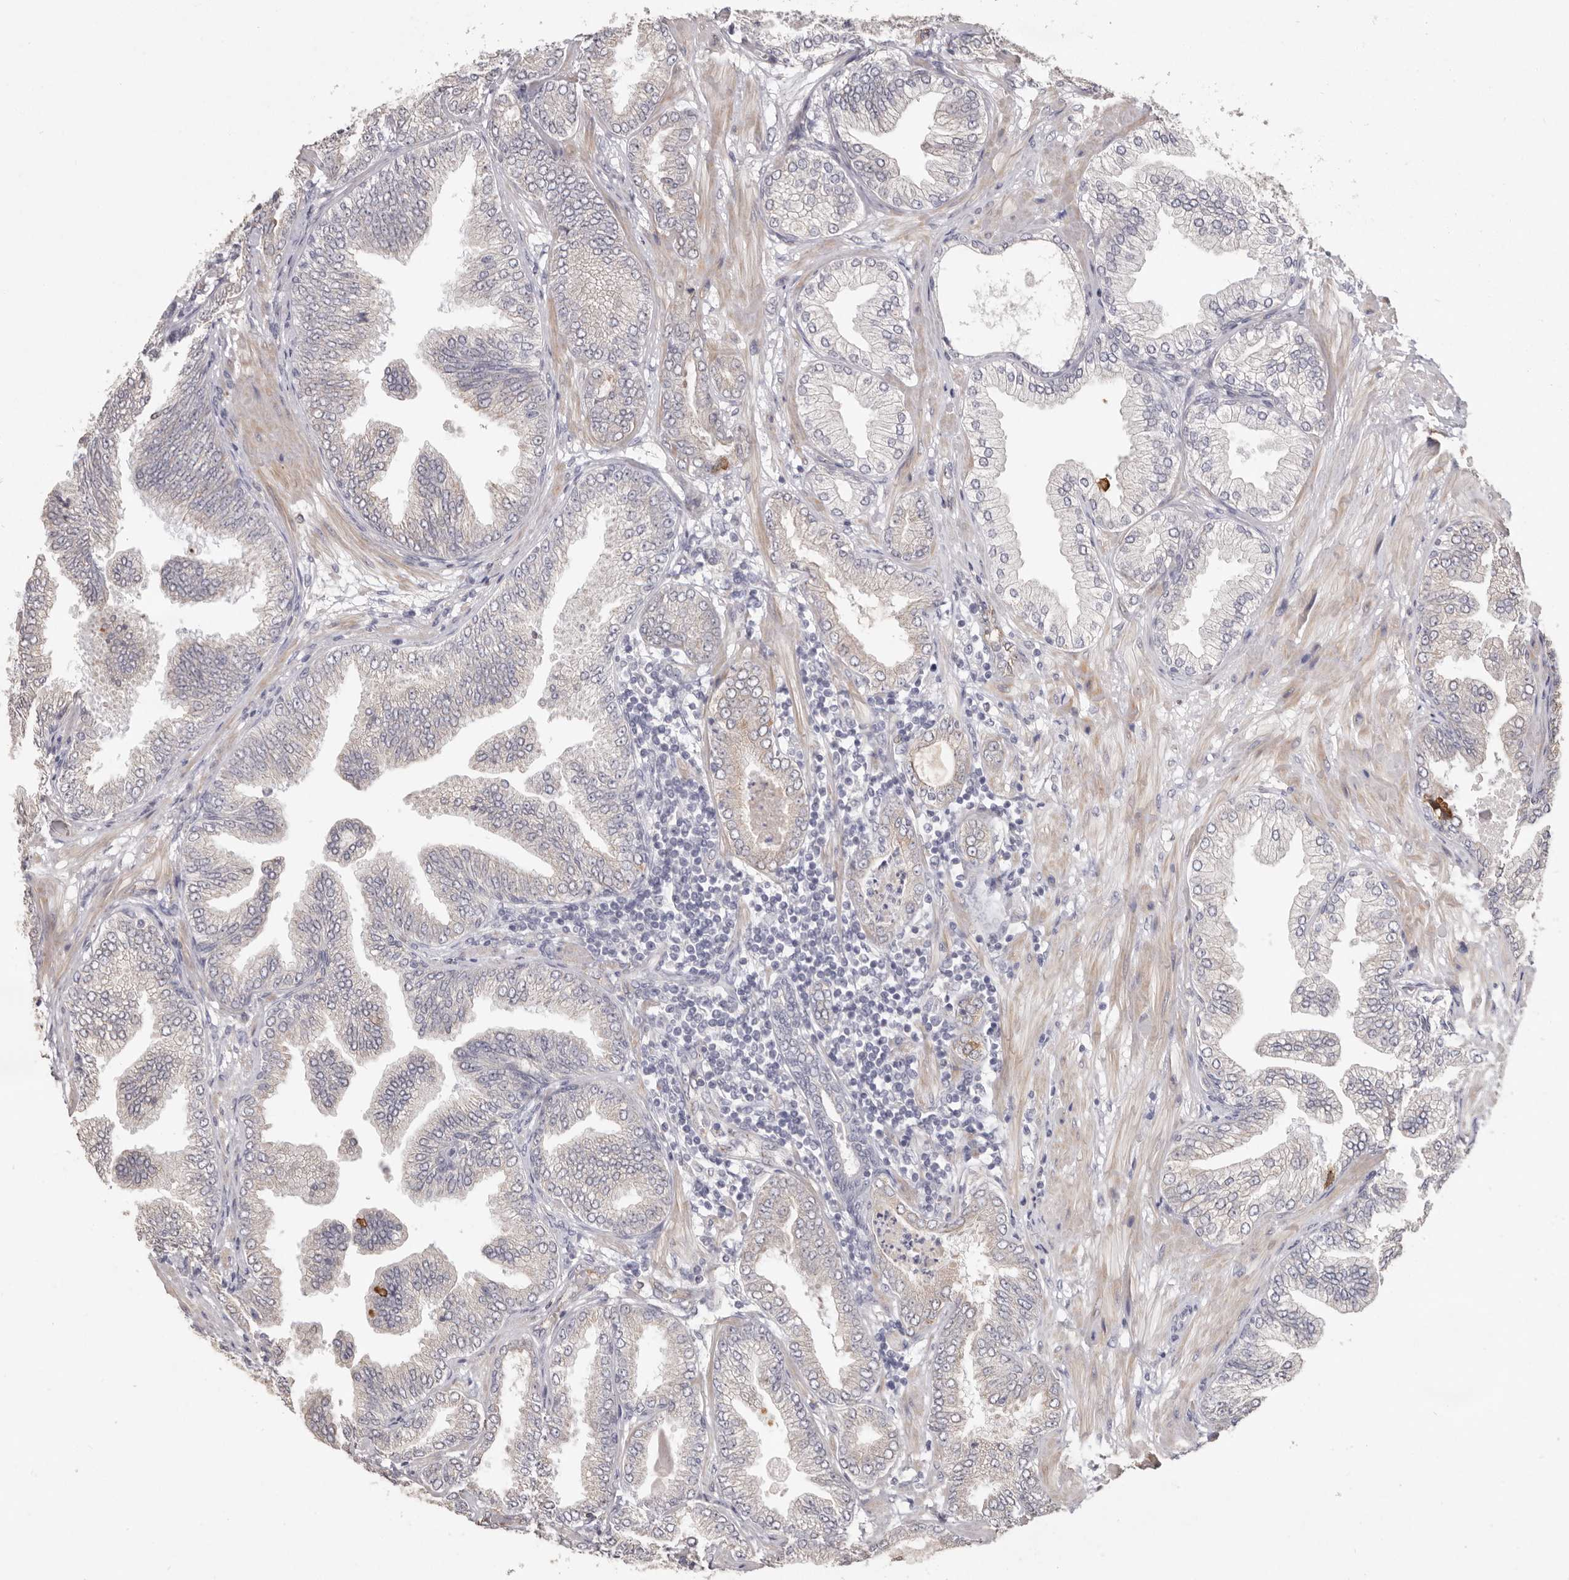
{"staining": {"intensity": "negative", "quantity": "none", "location": "none"}, "tissue": "prostate cancer", "cell_type": "Tumor cells", "image_type": "cancer", "snomed": [{"axis": "morphology", "description": "Adenocarcinoma, Low grade"}, {"axis": "topography", "description": "Prostate"}], "caption": "High magnification brightfield microscopy of adenocarcinoma (low-grade) (prostate) stained with DAB (3,3'-diaminobenzidine) (brown) and counterstained with hematoxylin (blue): tumor cells show no significant expression. (Brightfield microscopy of DAB (3,3'-diaminobenzidine) immunohistochemistry at high magnification).", "gene": "ZYG11B", "patient": {"sex": "male", "age": 63}}